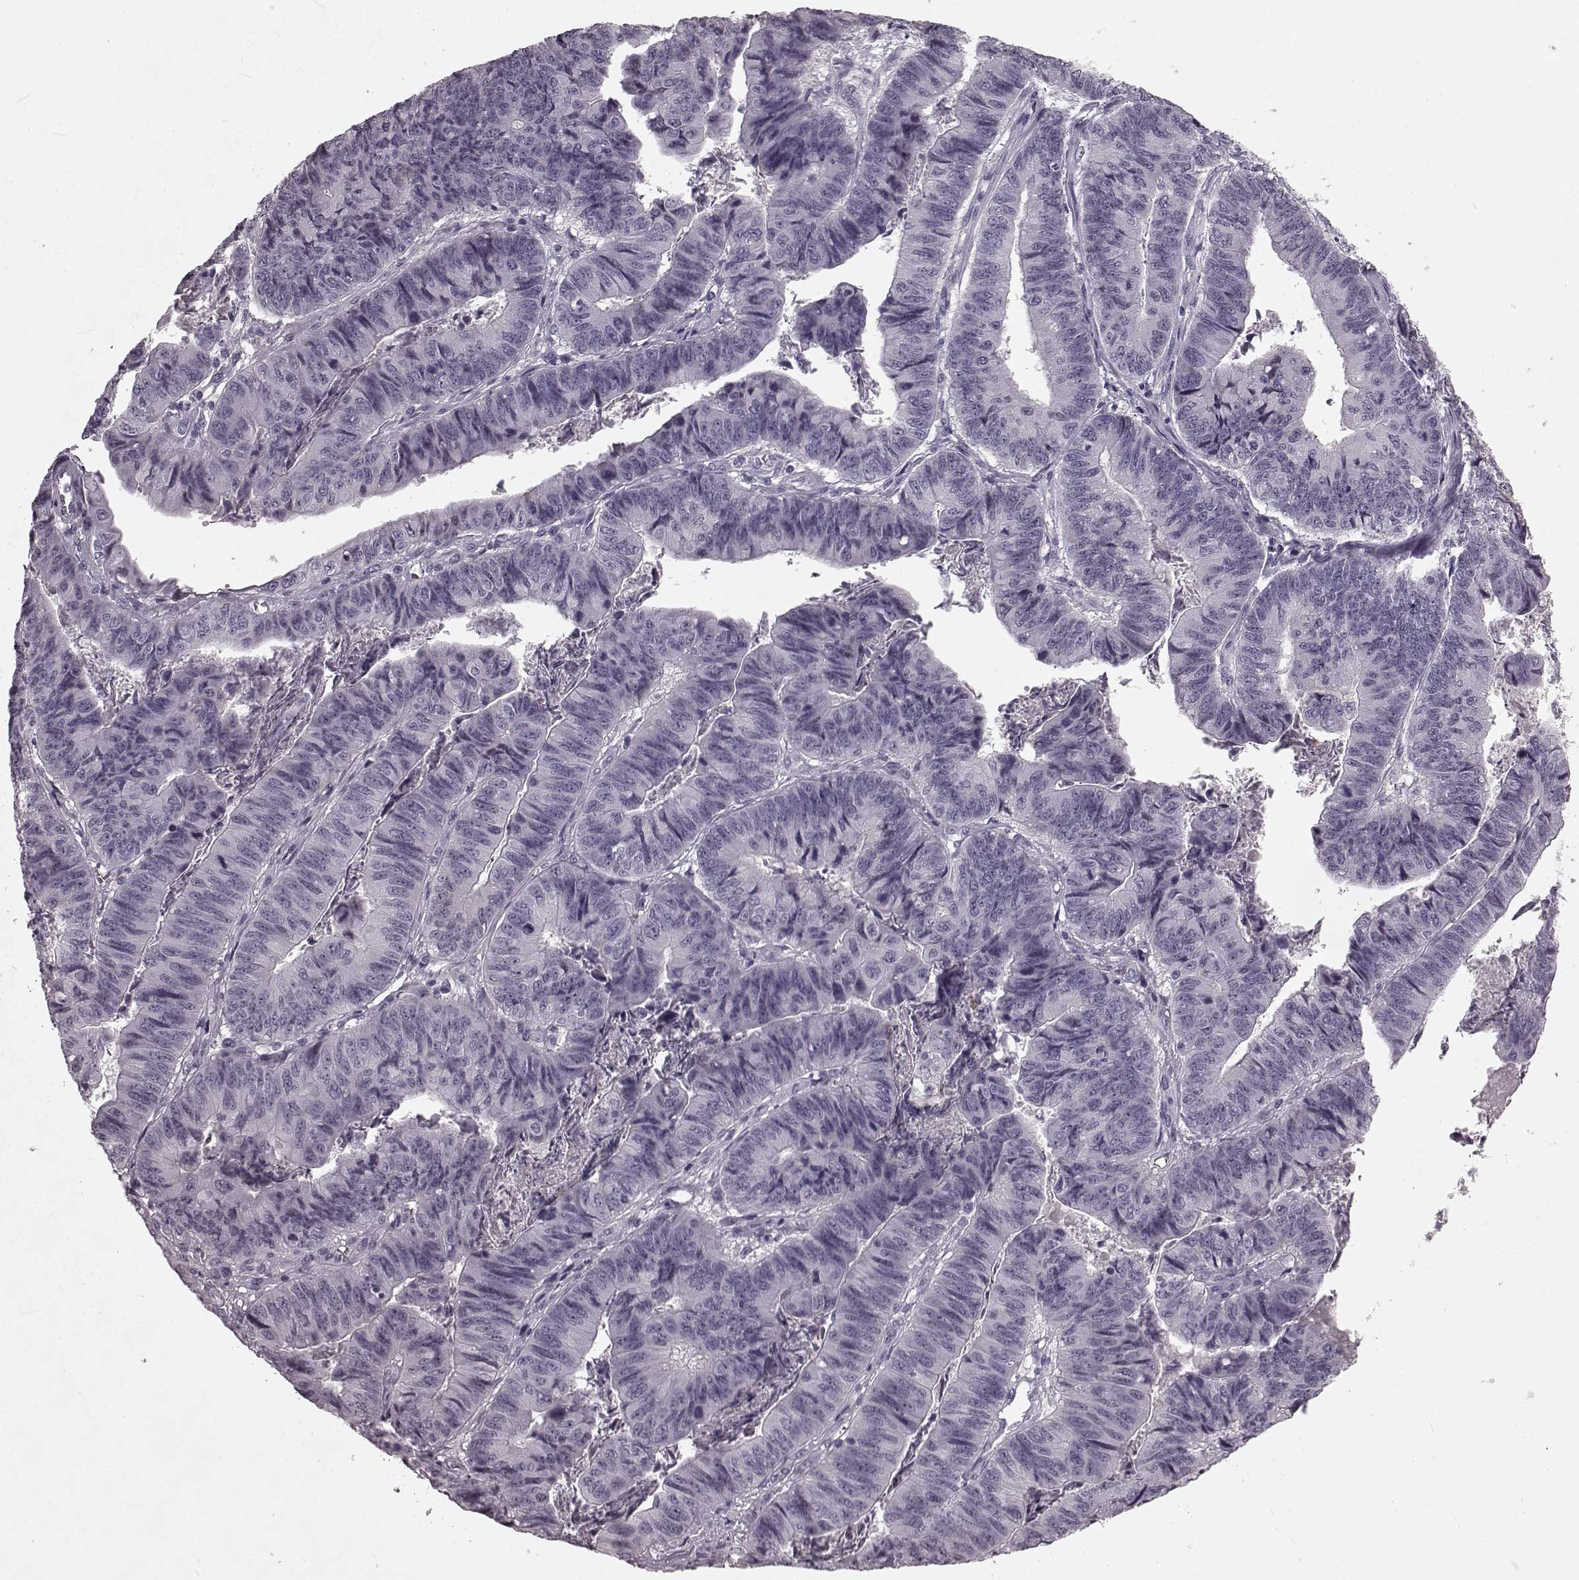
{"staining": {"intensity": "negative", "quantity": "none", "location": "none"}, "tissue": "stomach cancer", "cell_type": "Tumor cells", "image_type": "cancer", "snomed": [{"axis": "morphology", "description": "Adenocarcinoma, NOS"}, {"axis": "topography", "description": "Stomach, lower"}], "caption": "DAB (3,3'-diaminobenzidine) immunohistochemical staining of human stomach adenocarcinoma exhibits no significant staining in tumor cells.", "gene": "CST7", "patient": {"sex": "male", "age": 77}}